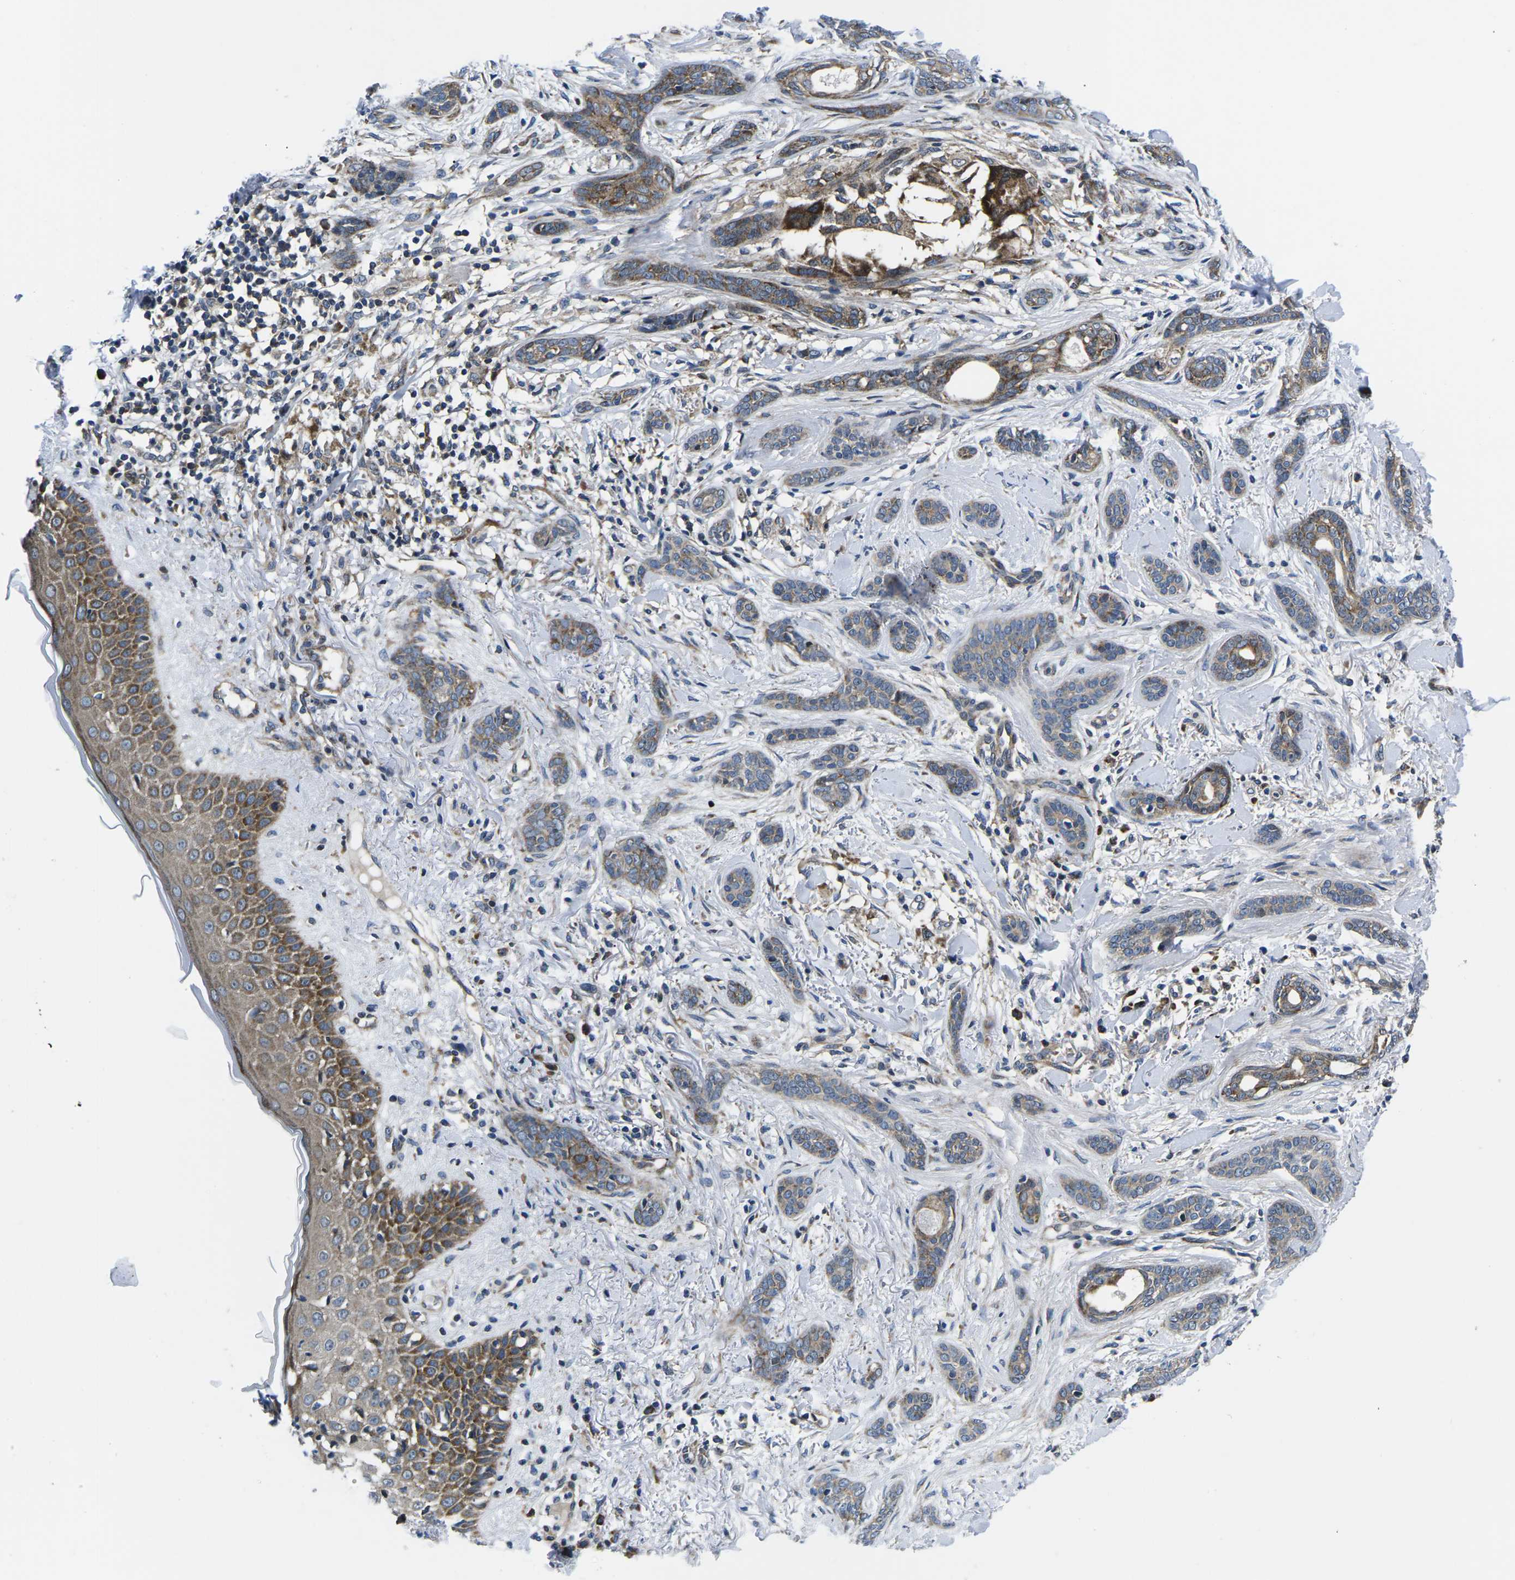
{"staining": {"intensity": "weak", "quantity": "25%-75%", "location": "cytoplasmic/membranous"}, "tissue": "skin cancer", "cell_type": "Tumor cells", "image_type": "cancer", "snomed": [{"axis": "morphology", "description": "Basal cell carcinoma"}, {"axis": "morphology", "description": "Adnexal tumor, benign"}, {"axis": "topography", "description": "Skin"}], "caption": "The photomicrograph shows immunohistochemical staining of skin cancer (basal cell carcinoma). There is weak cytoplasmic/membranous staining is present in approximately 25%-75% of tumor cells.", "gene": "EIF4E", "patient": {"sex": "female", "age": 42}}